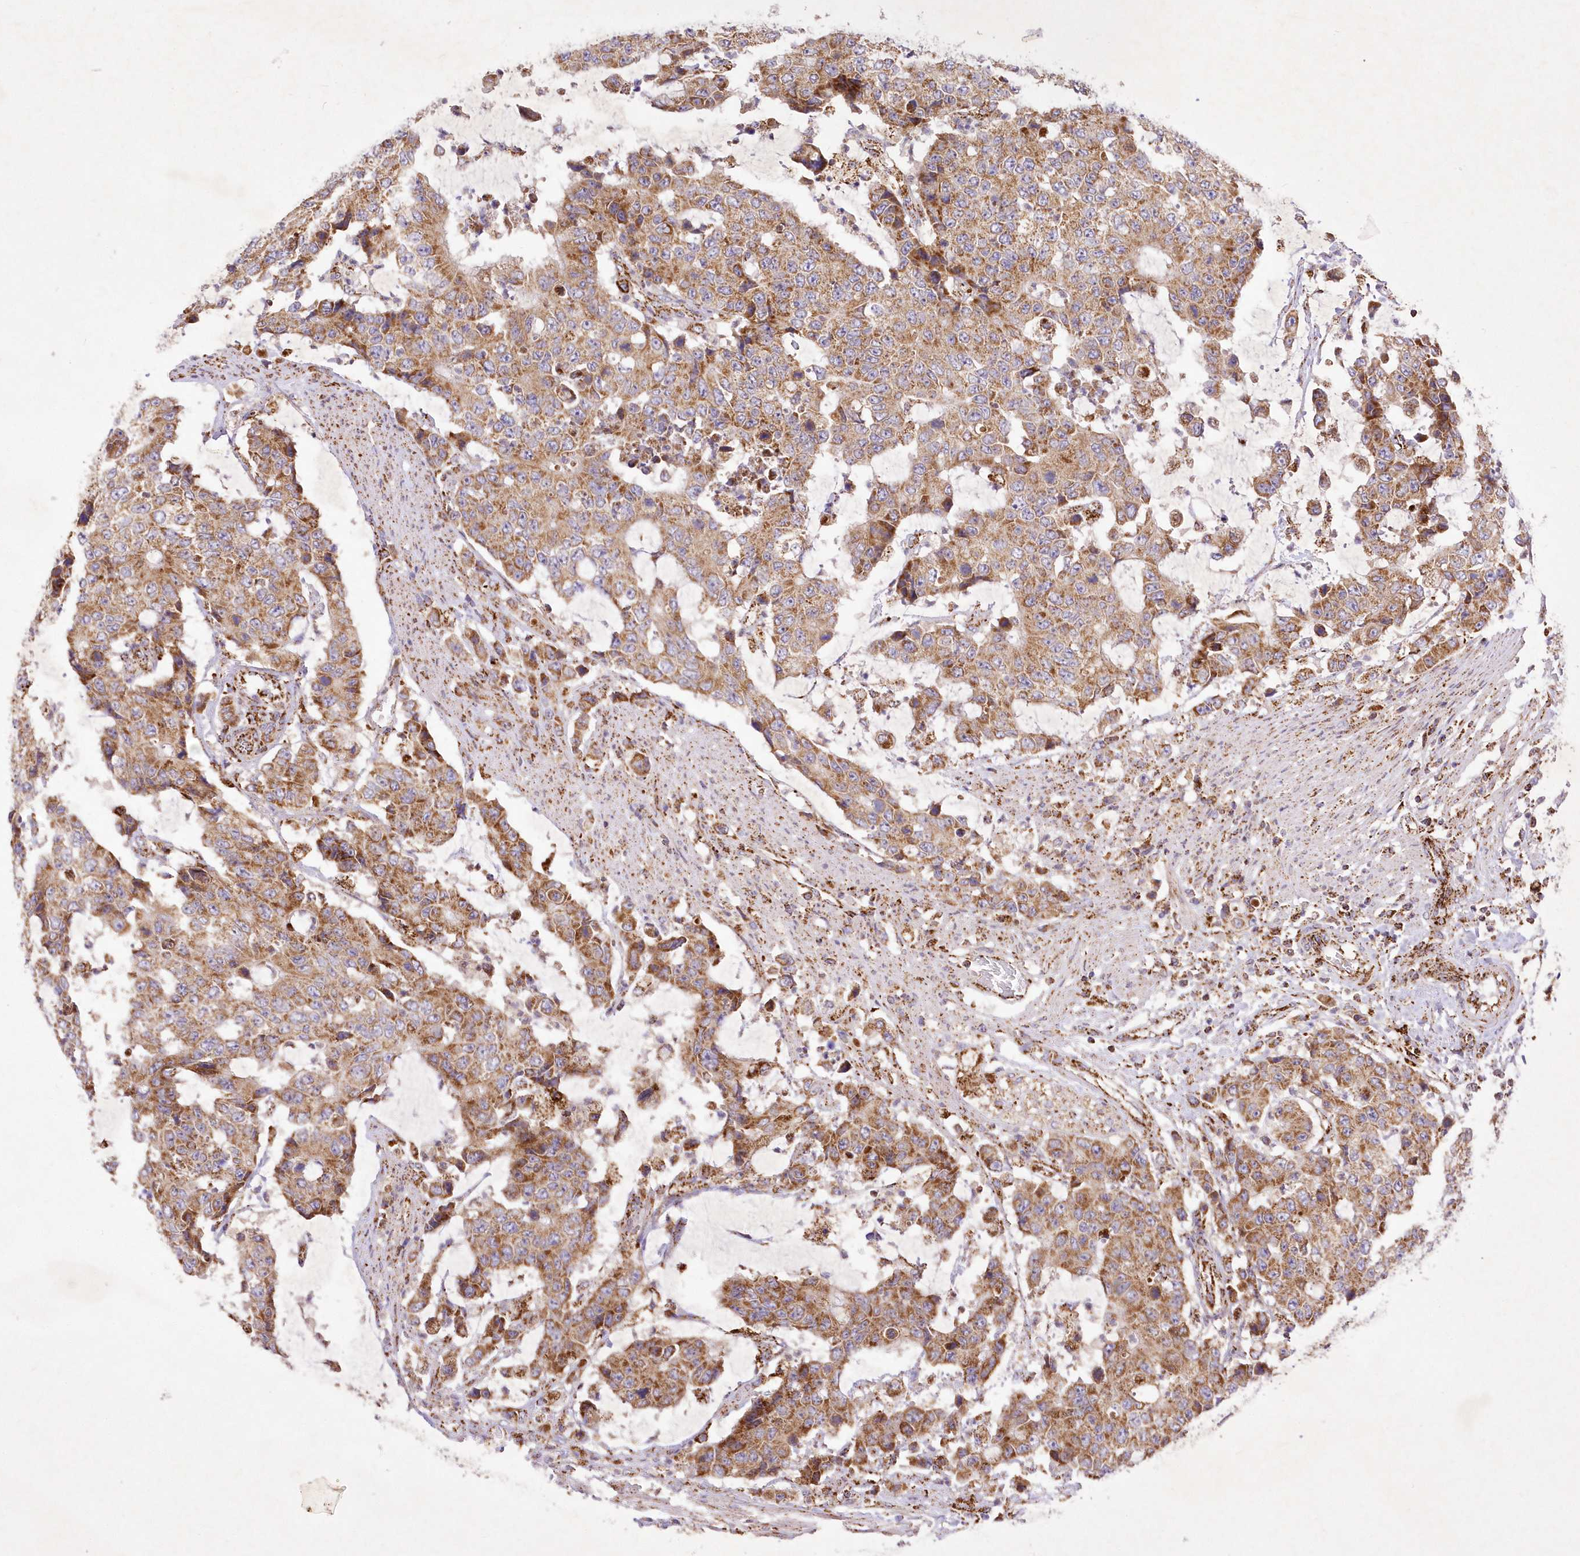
{"staining": {"intensity": "moderate", "quantity": ">75%", "location": "cytoplasmic/membranous"}, "tissue": "colorectal cancer", "cell_type": "Tumor cells", "image_type": "cancer", "snomed": [{"axis": "morphology", "description": "Adenocarcinoma, NOS"}, {"axis": "topography", "description": "Colon"}], "caption": "IHC of colorectal cancer (adenocarcinoma) shows medium levels of moderate cytoplasmic/membranous expression in about >75% of tumor cells.", "gene": "ASNSD1", "patient": {"sex": "female", "age": 86}}